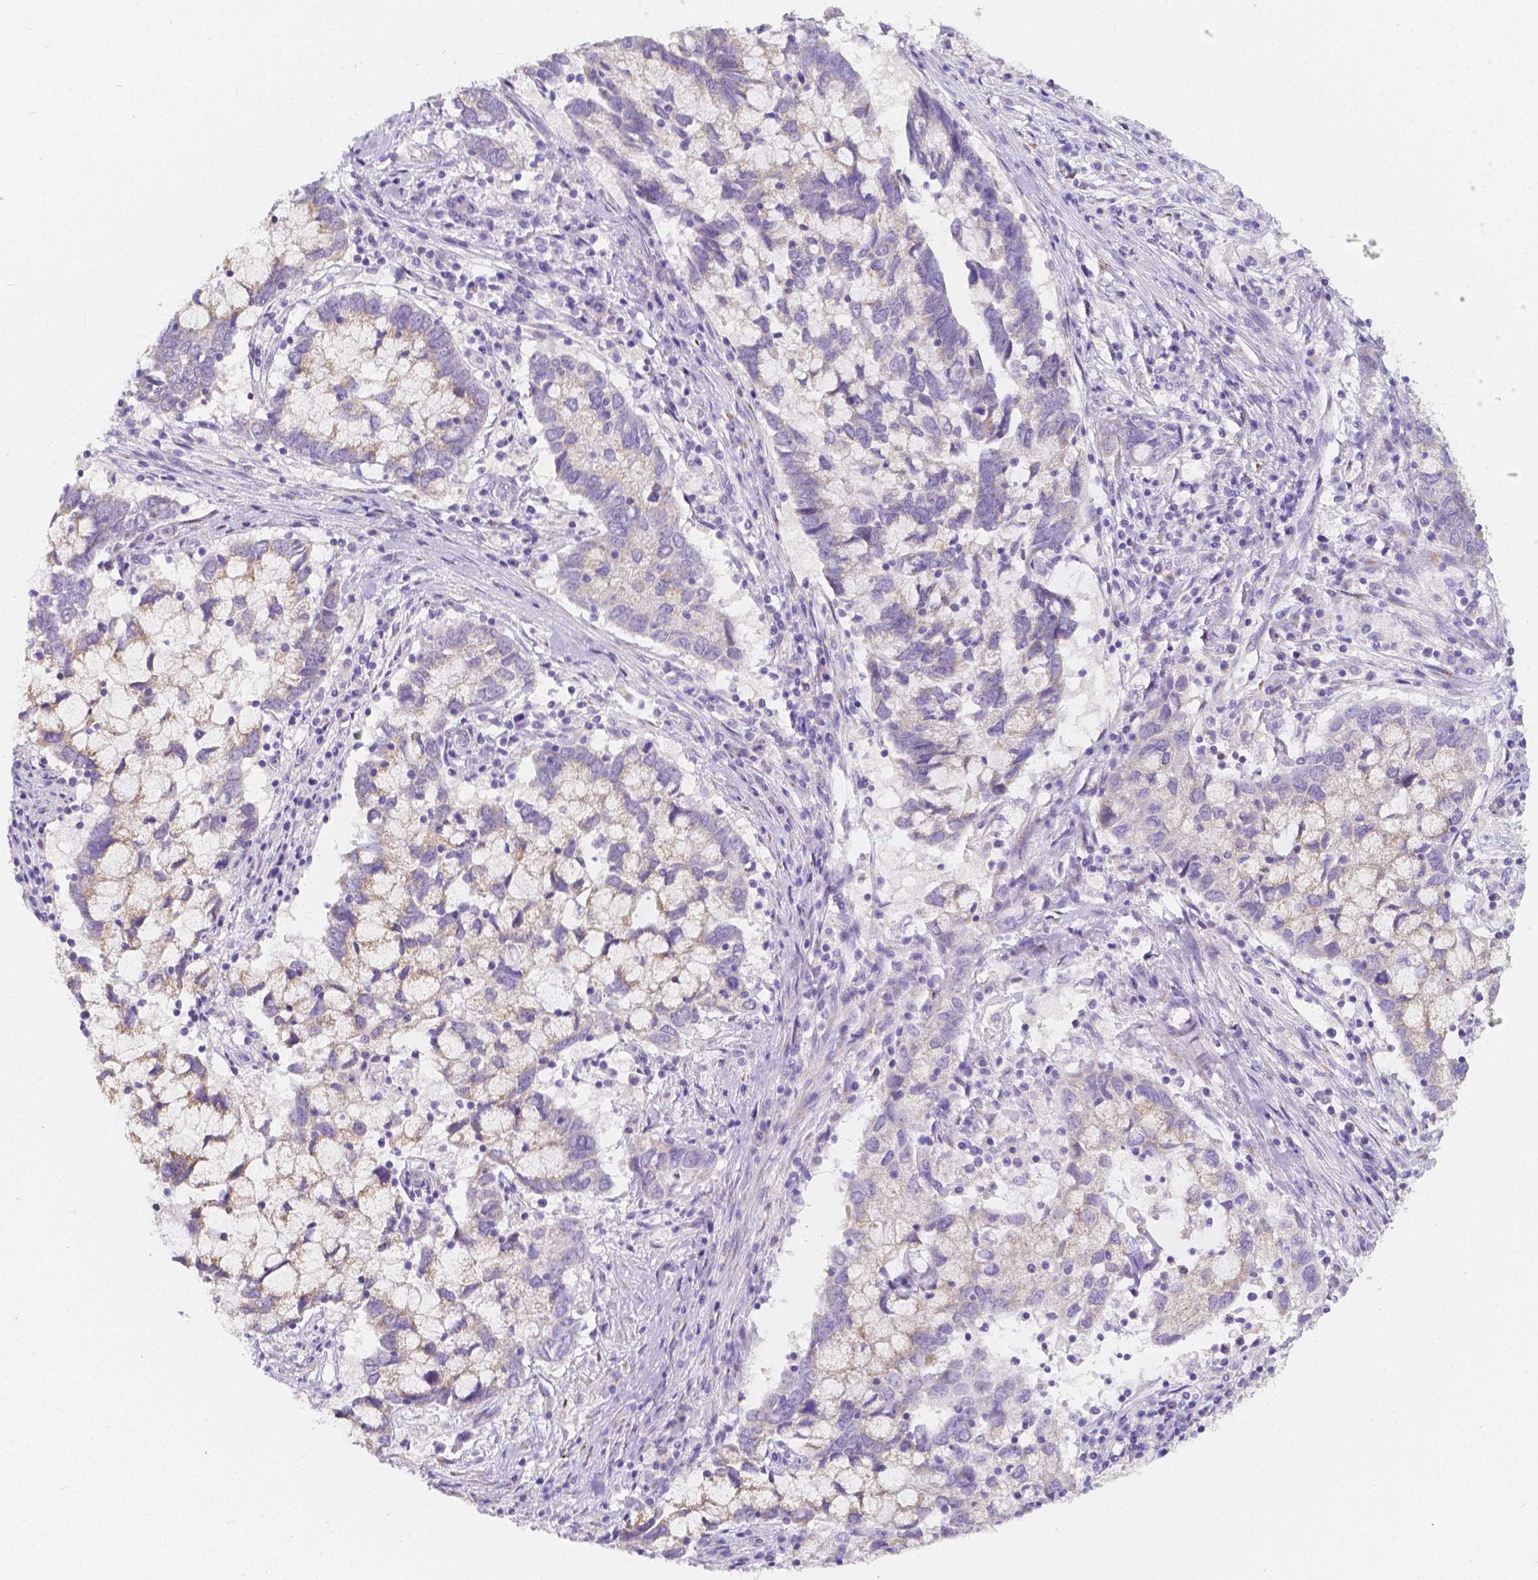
{"staining": {"intensity": "weak", "quantity": "25%-75%", "location": "cytoplasmic/membranous"}, "tissue": "cervical cancer", "cell_type": "Tumor cells", "image_type": "cancer", "snomed": [{"axis": "morphology", "description": "Adenocarcinoma, NOS"}, {"axis": "topography", "description": "Cervix"}], "caption": "Adenocarcinoma (cervical) was stained to show a protein in brown. There is low levels of weak cytoplasmic/membranous staining in approximately 25%-75% of tumor cells.", "gene": "RNF186", "patient": {"sex": "female", "age": 40}}